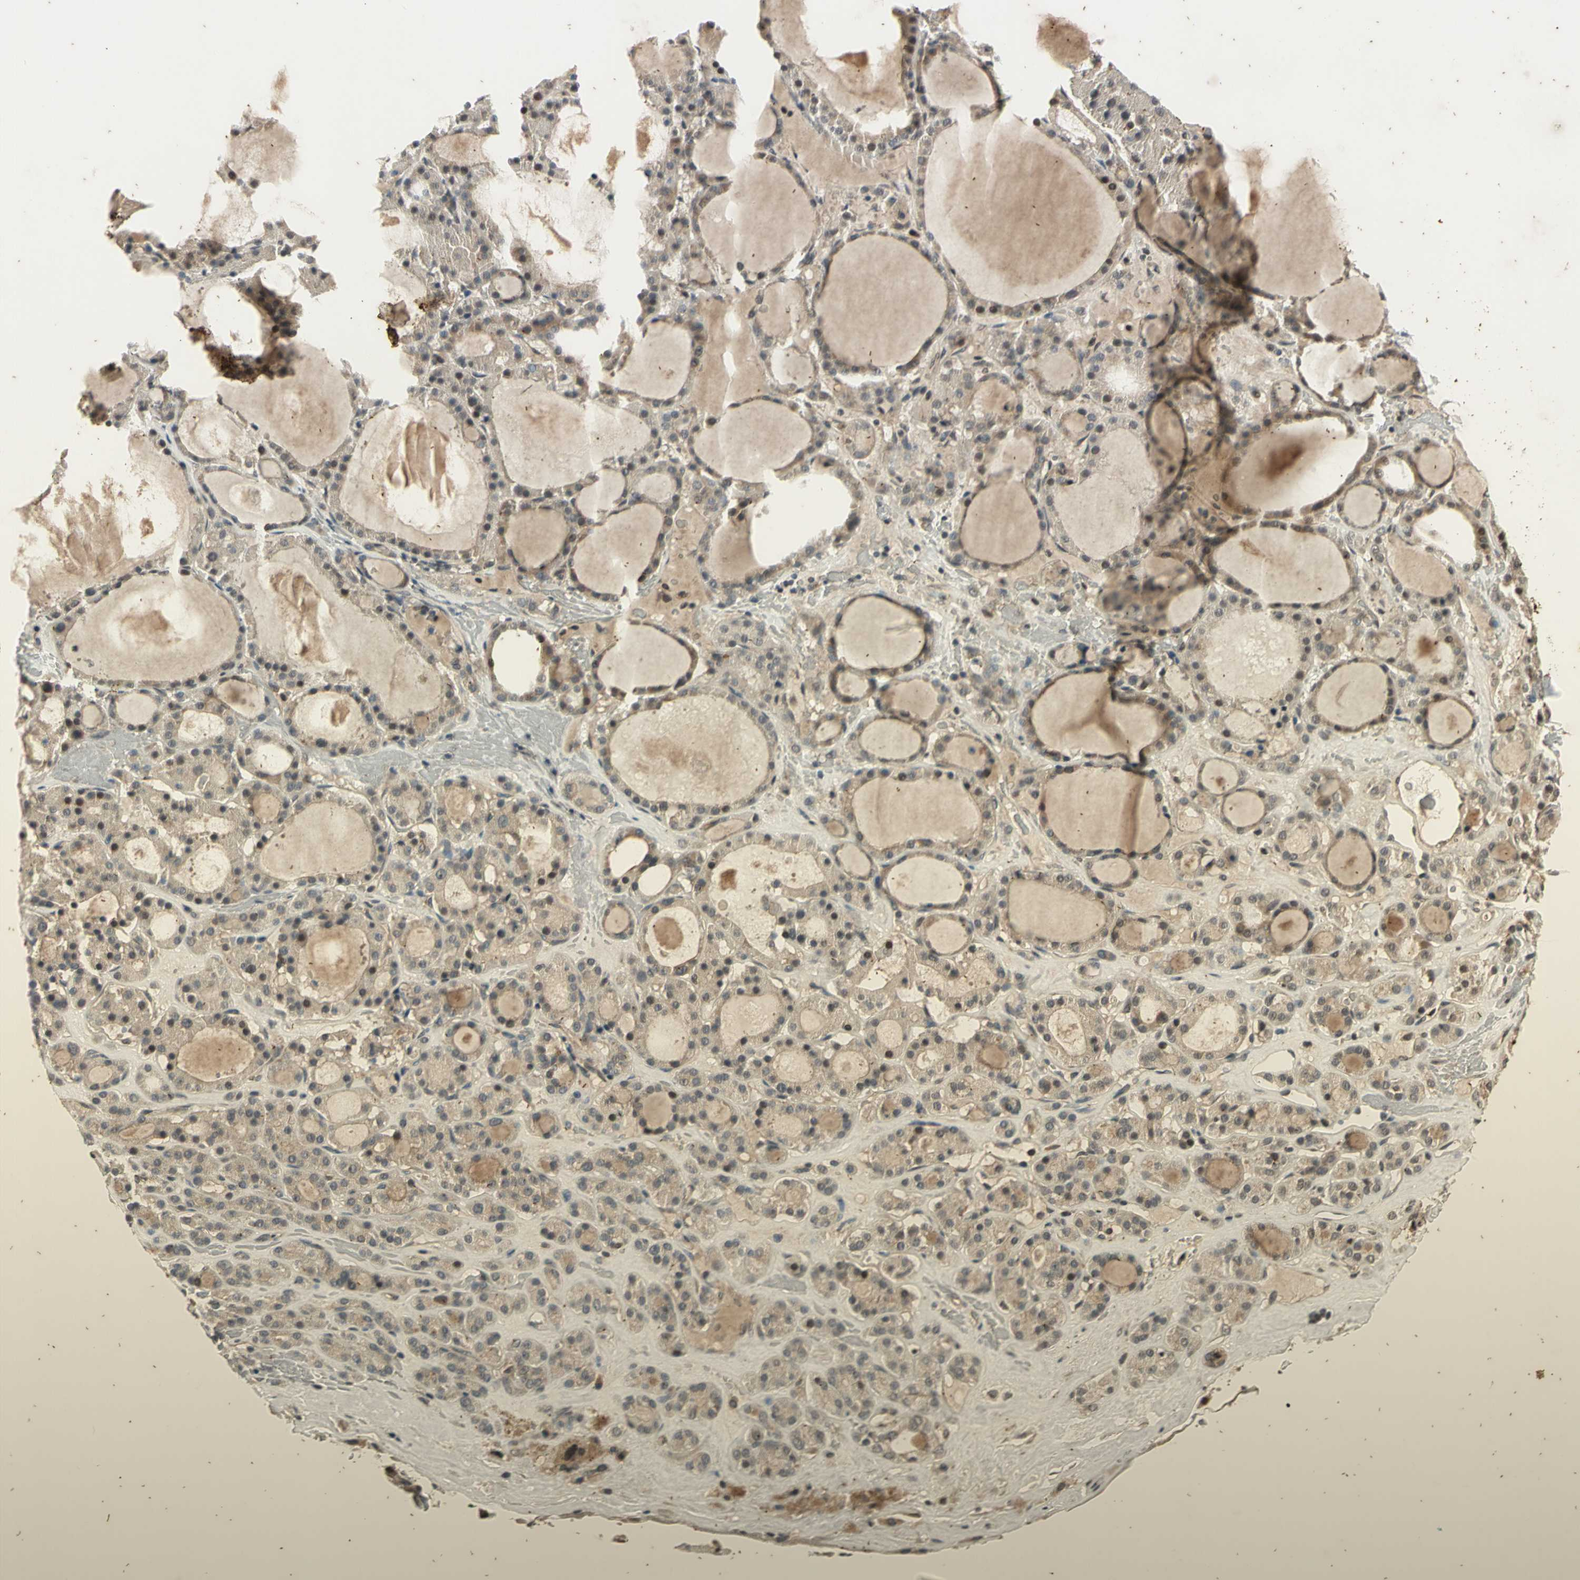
{"staining": {"intensity": "weak", "quantity": ">75%", "location": "cytoplasmic/membranous"}, "tissue": "thyroid gland", "cell_type": "Glandular cells", "image_type": "normal", "snomed": [{"axis": "morphology", "description": "Normal tissue, NOS"}, {"axis": "morphology", "description": "Carcinoma, NOS"}, {"axis": "topography", "description": "Thyroid gland"}], "caption": "An immunohistochemistry (IHC) image of normal tissue is shown. Protein staining in brown shows weak cytoplasmic/membranous positivity in thyroid gland within glandular cells.", "gene": "EFNB2", "patient": {"sex": "female", "age": 86}}